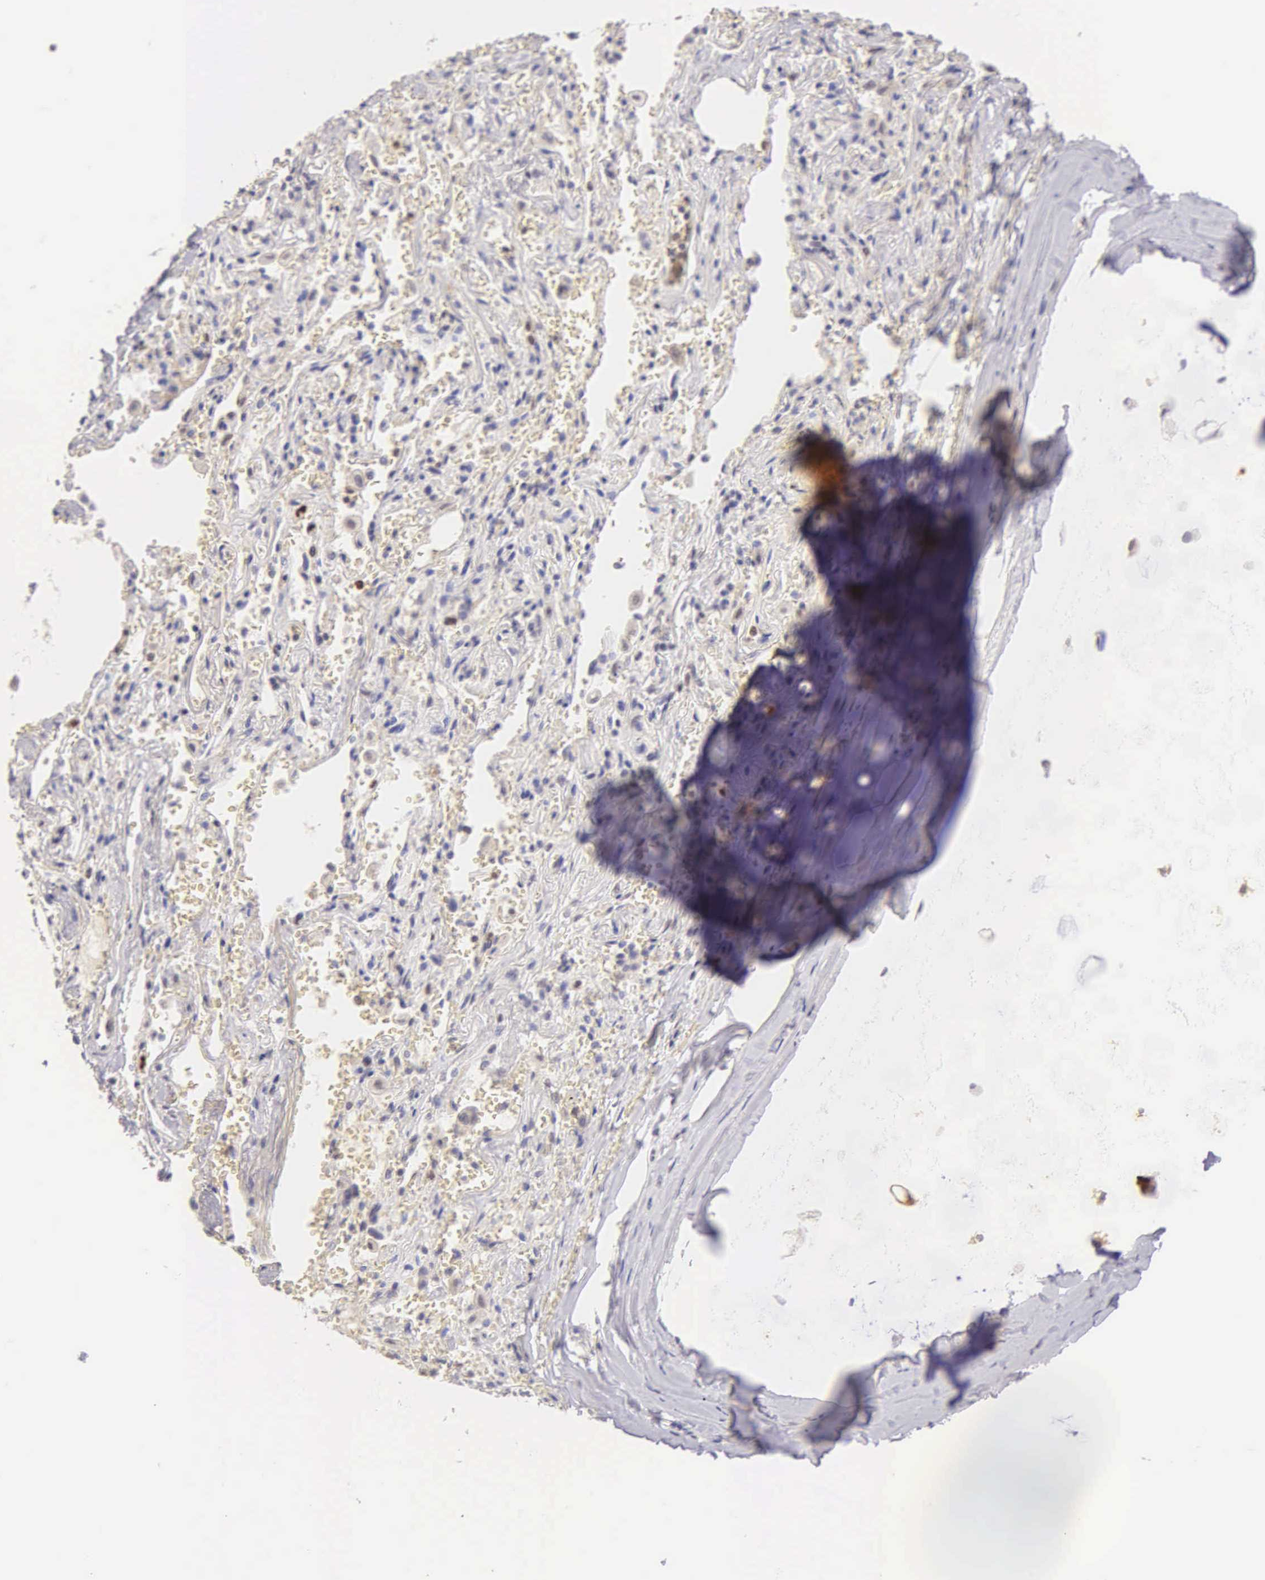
{"staining": {"intensity": "negative", "quantity": "none", "location": "none"}, "tissue": "adipose tissue", "cell_type": "Adipocytes", "image_type": "normal", "snomed": [{"axis": "morphology", "description": "Normal tissue, NOS"}, {"axis": "topography", "description": "Cartilage tissue"}, {"axis": "topography", "description": "Lung"}], "caption": "An immunohistochemistry (IHC) photomicrograph of unremarkable adipose tissue is shown. There is no staining in adipocytes of adipose tissue. The staining was performed using DAB to visualize the protein expression in brown, while the nuclei were stained in blue with hematoxylin (Magnification: 20x).", "gene": "MKI67", "patient": {"sex": "male", "age": 65}}